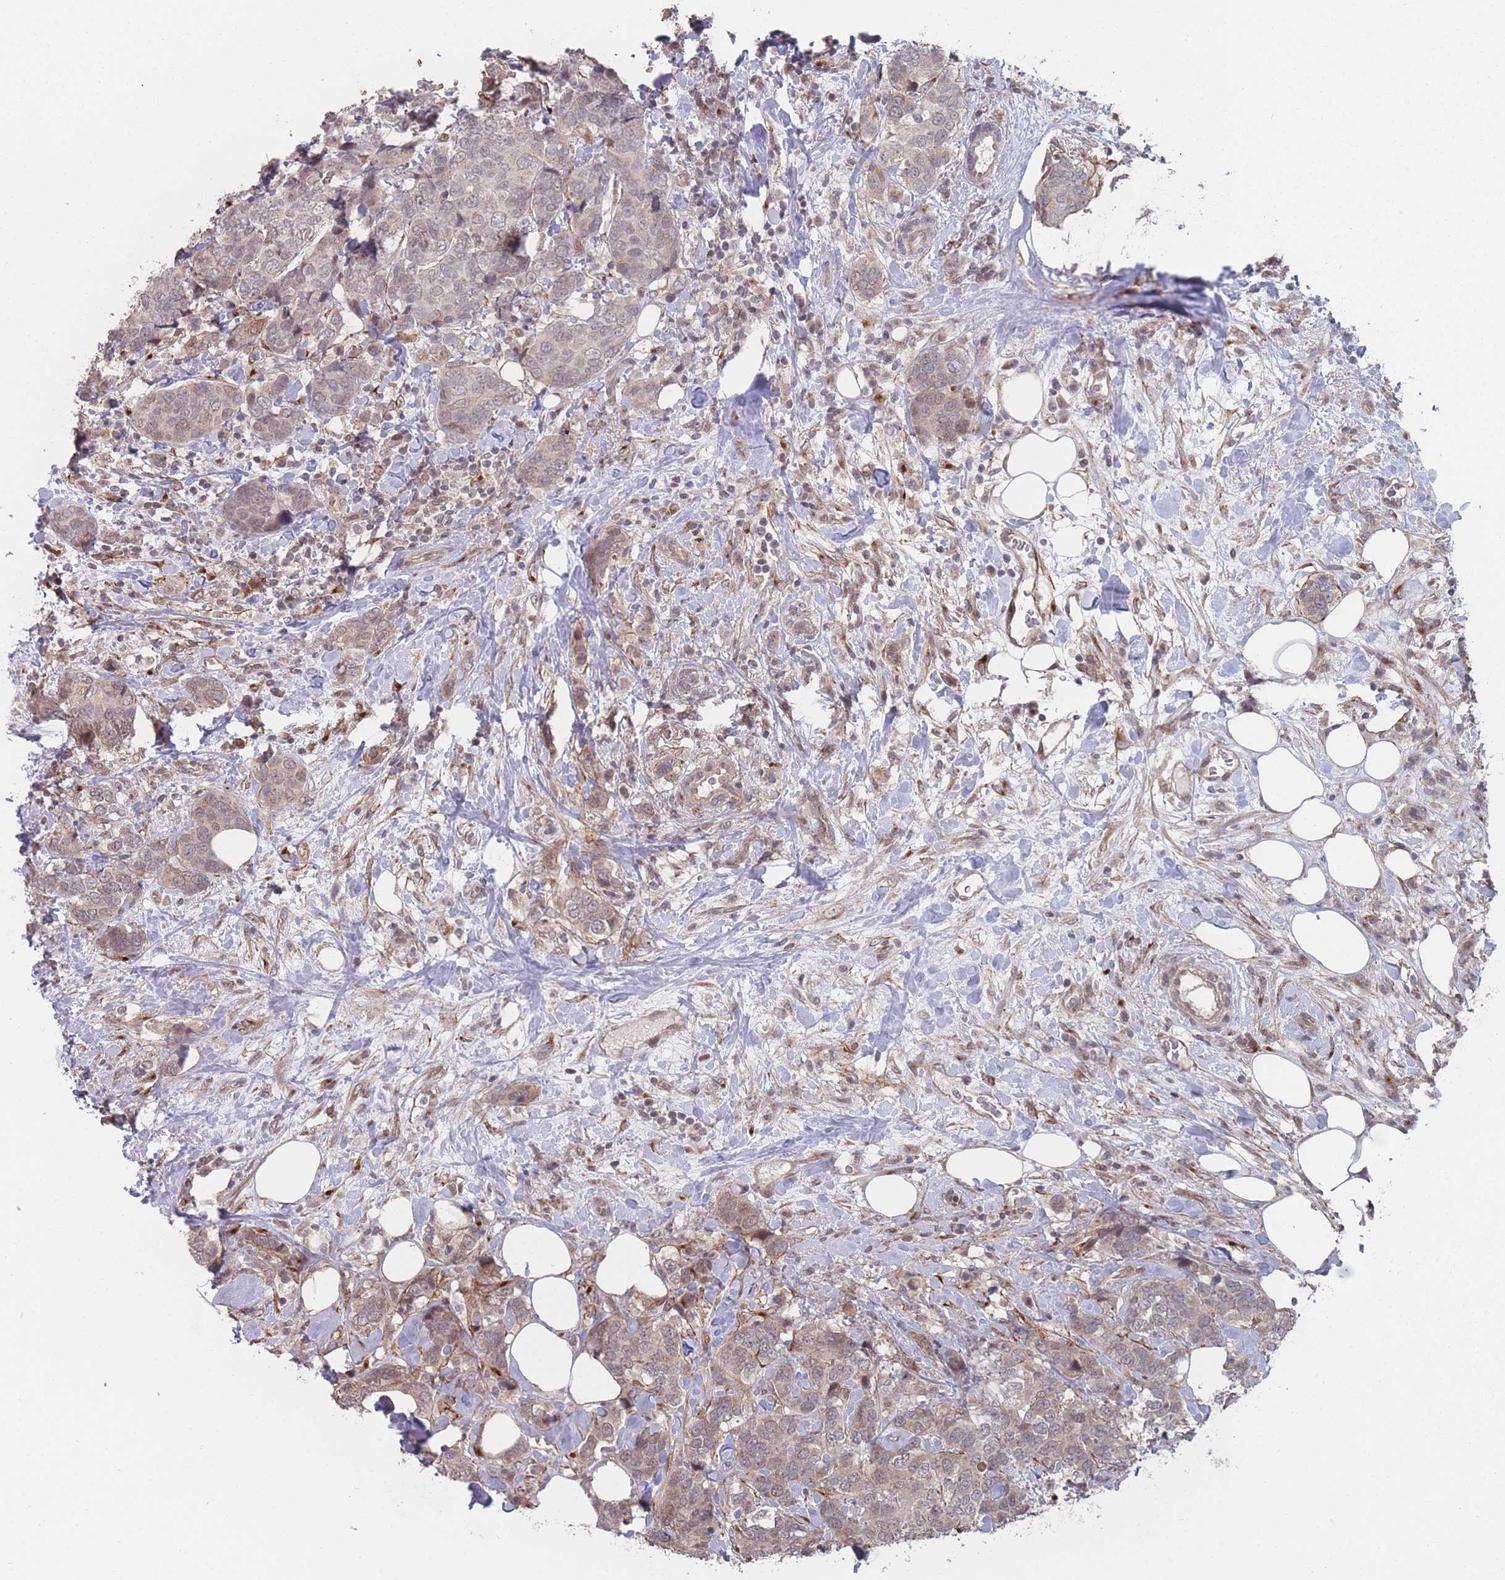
{"staining": {"intensity": "weak", "quantity": "25%-75%", "location": "cytoplasmic/membranous,nuclear"}, "tissue": "breast cancer", "cell_type": "Tumor cells", "image_type": "cancer", "snomed": [{"axis": "morphology", "description": "Lobular carcinoma"}, {"axis": "topography", "description": "Breast"}], "caption": "The immunohistochemical stain shows weak cytoplasmic/membranous and nuclear staining in tumor cells of breast cancer tissue.", "gene": "CNTRL", "patient": {"sex": "female", "age": 59}}